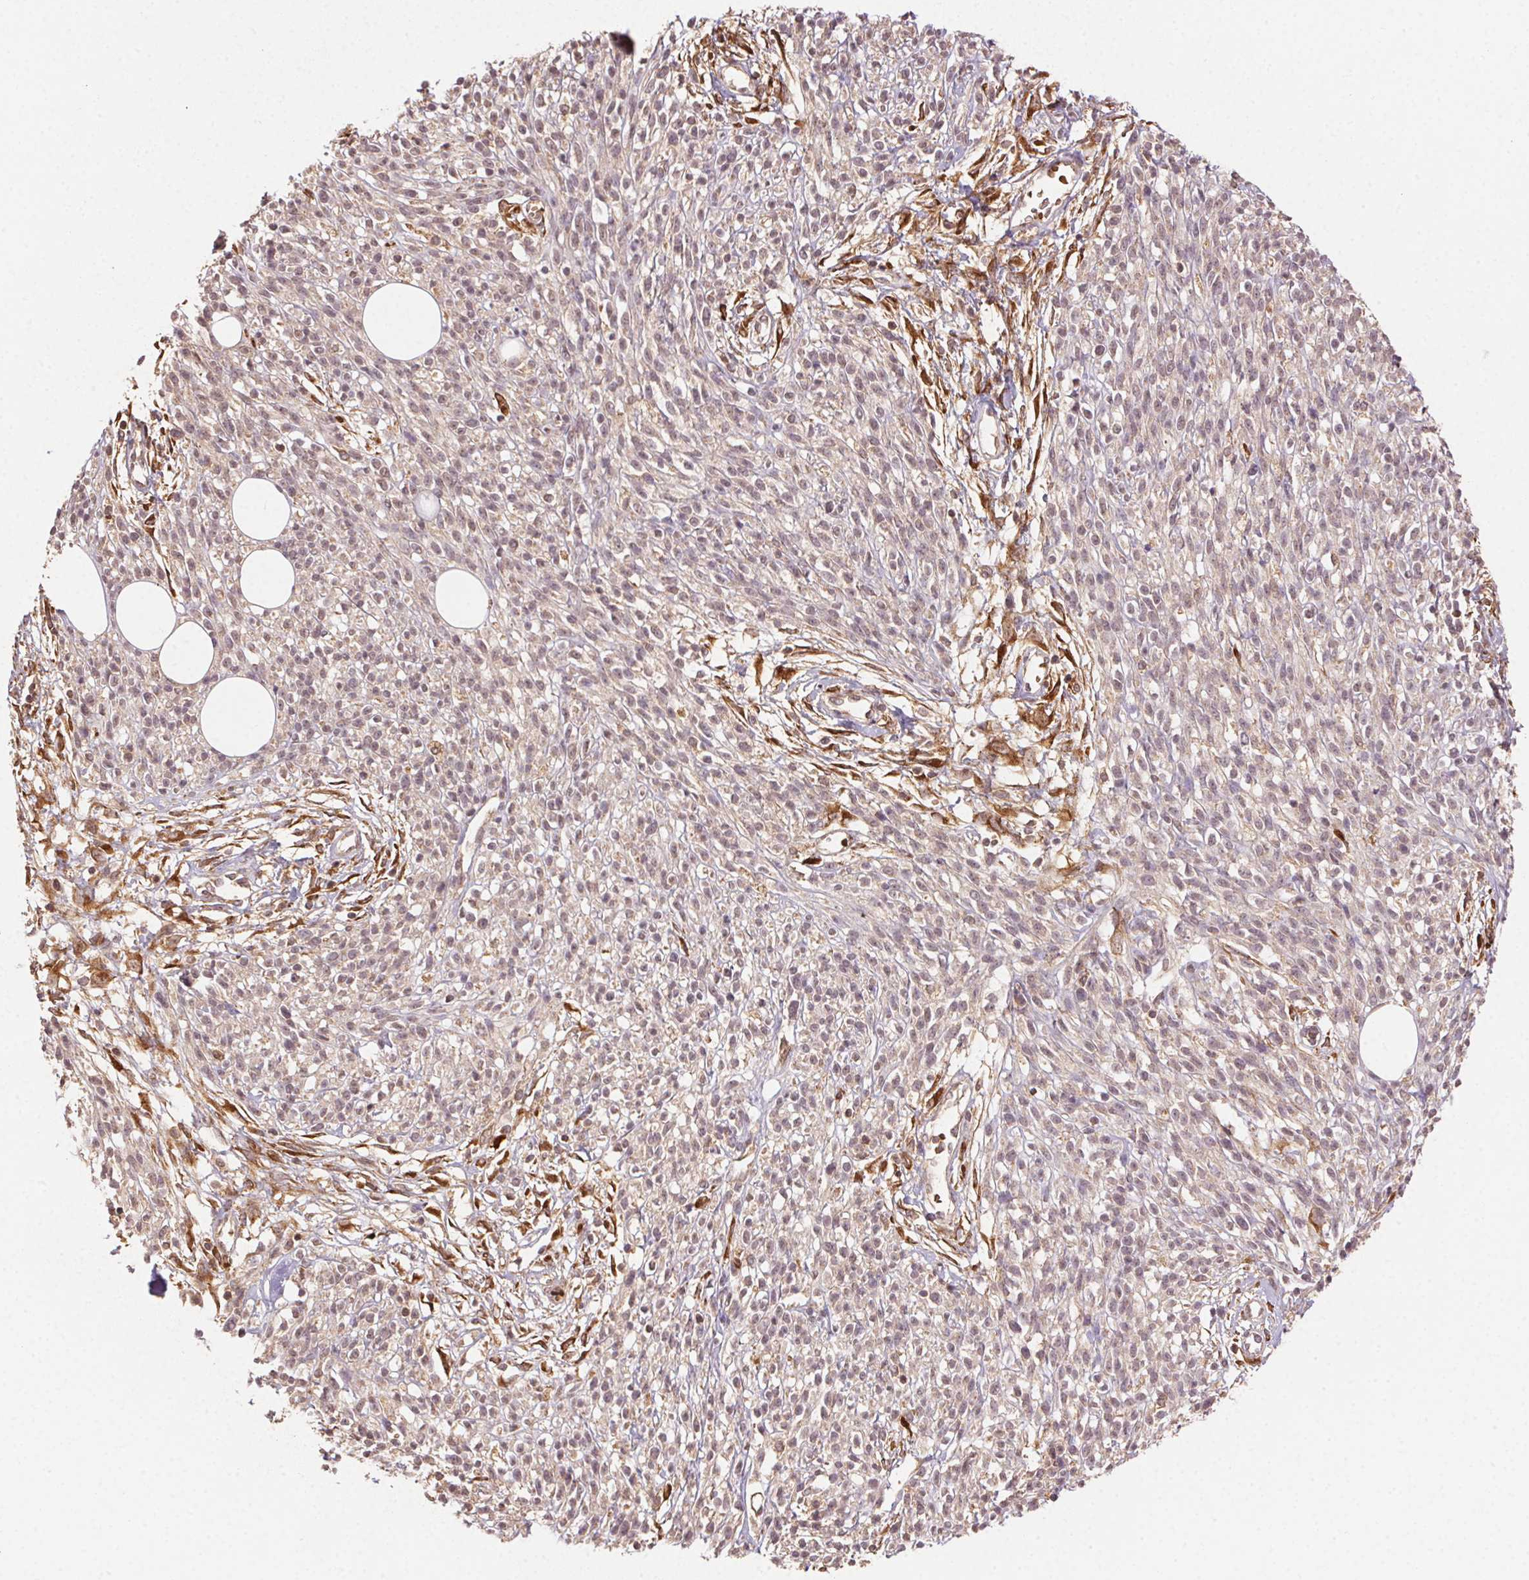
{"staining": {"intensity": "weak", "quantity": "25%-75%", "location": "cytoplasmic/membranous"}, "tissue": "melanoma", "cell_type": "Tumor cells", "image_type": "cancer", "snomed": [{"axis": "morphology", "description": "Malignant melanoma, NOS"}, {"axis": "topography", "description": "Skin"}, {"axis": "topography", "description": "Skin of trunk"}], "caption": "Melanoma stained with a brown dye demonstrates weak cytoplasmic/membranous positive staining in about 25%-75% of tumor cells.", "gene": "KLHL15", "patient": {"sex": "male", "age": 74}}